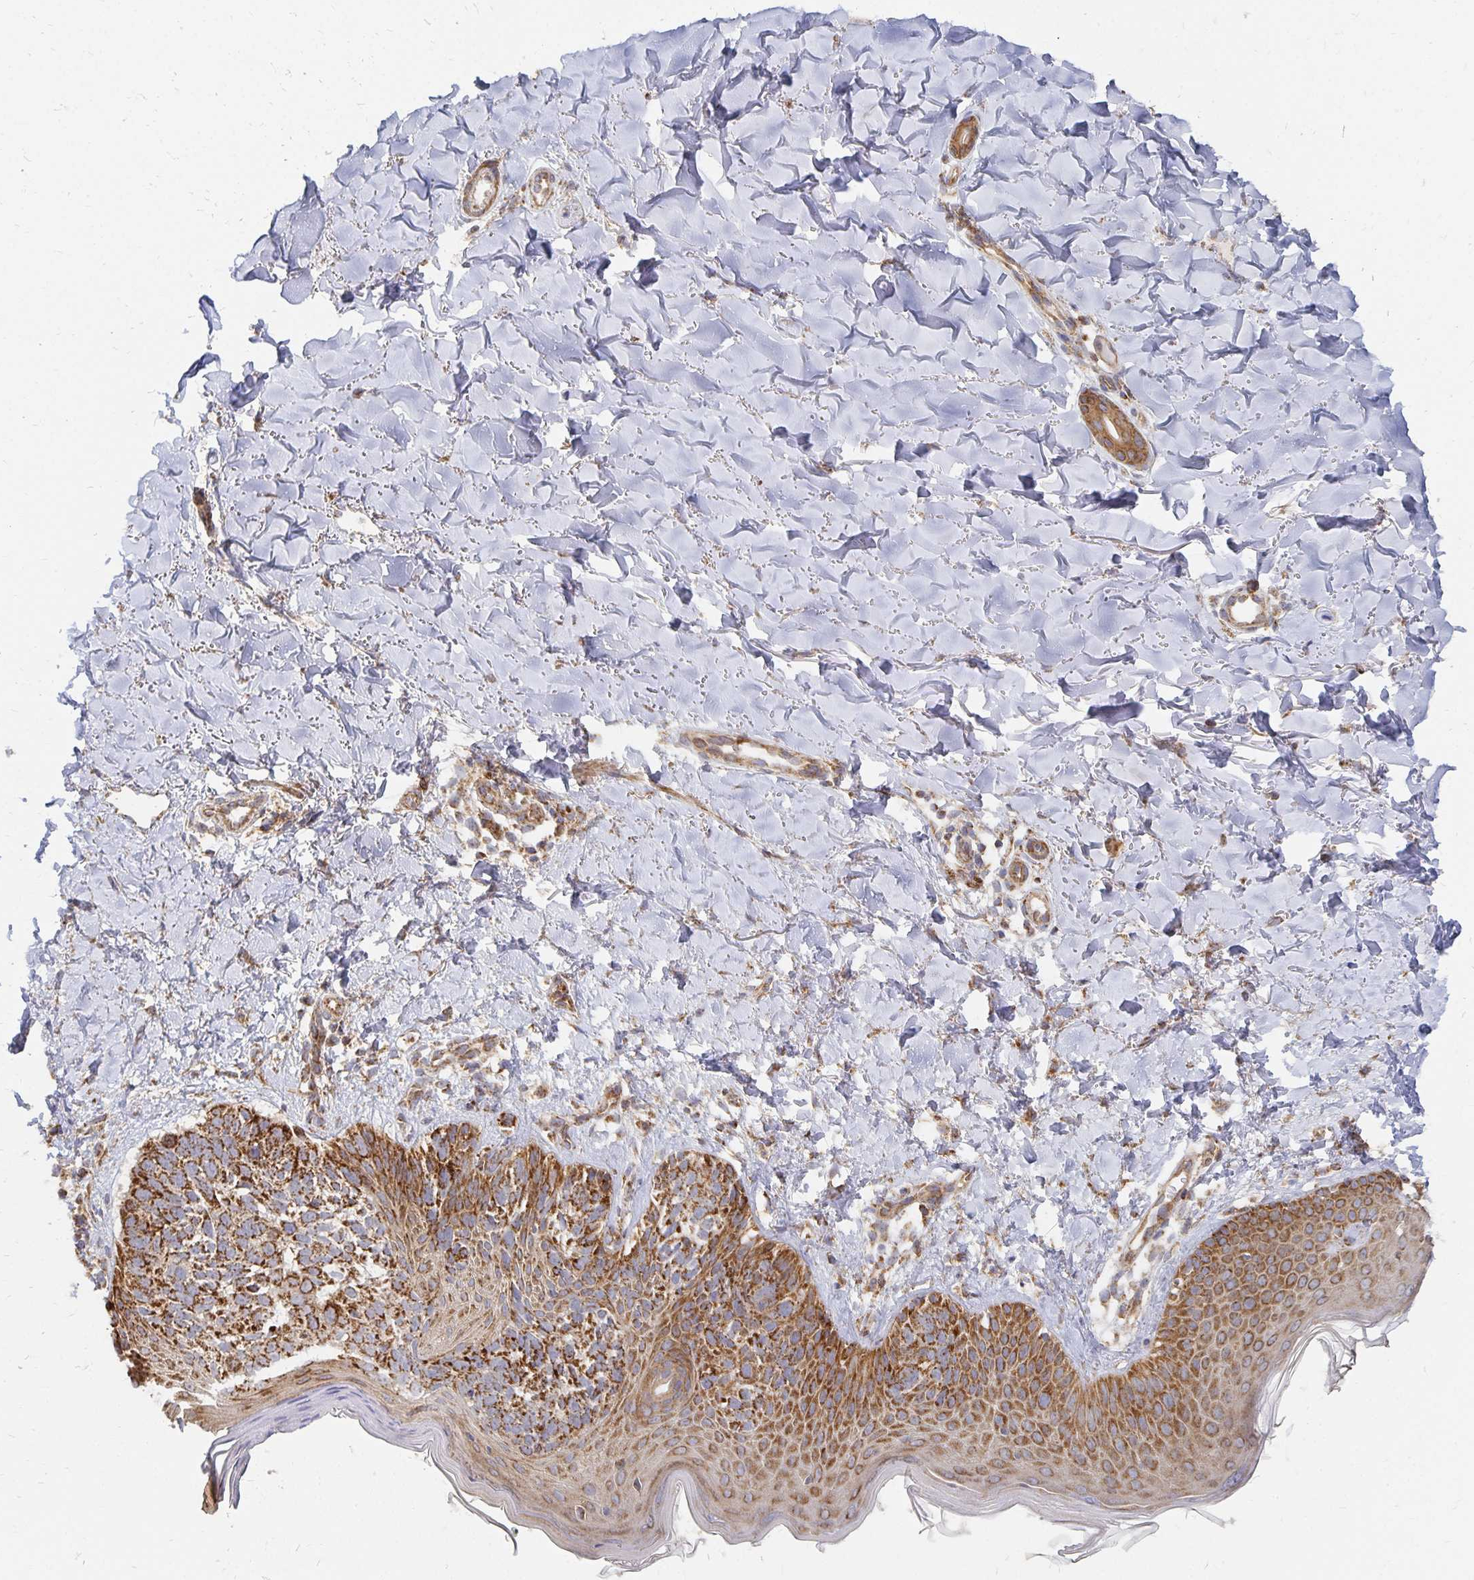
{"staining": {"intensity": "strong", "quantity": ">75%", "location": "cytoplasmic/membranous"}, "tissue": "skin cancer", "cell_type": "Tumor cells", "image_type": "cancer", "snomed": [{"axis": "morphology", "description": "Basal cell carcinoma"}, {"axis": "topography", "description": "Skin"}], "caption": "Skin basal cell carcinoma was stained to show a protein in brown. There is high levels of strong cytoplasmic/membranous staining in approximately >75% of tumor cells.", "gene": "STOML2", "patient": {"sex": "female", "age": 45}}